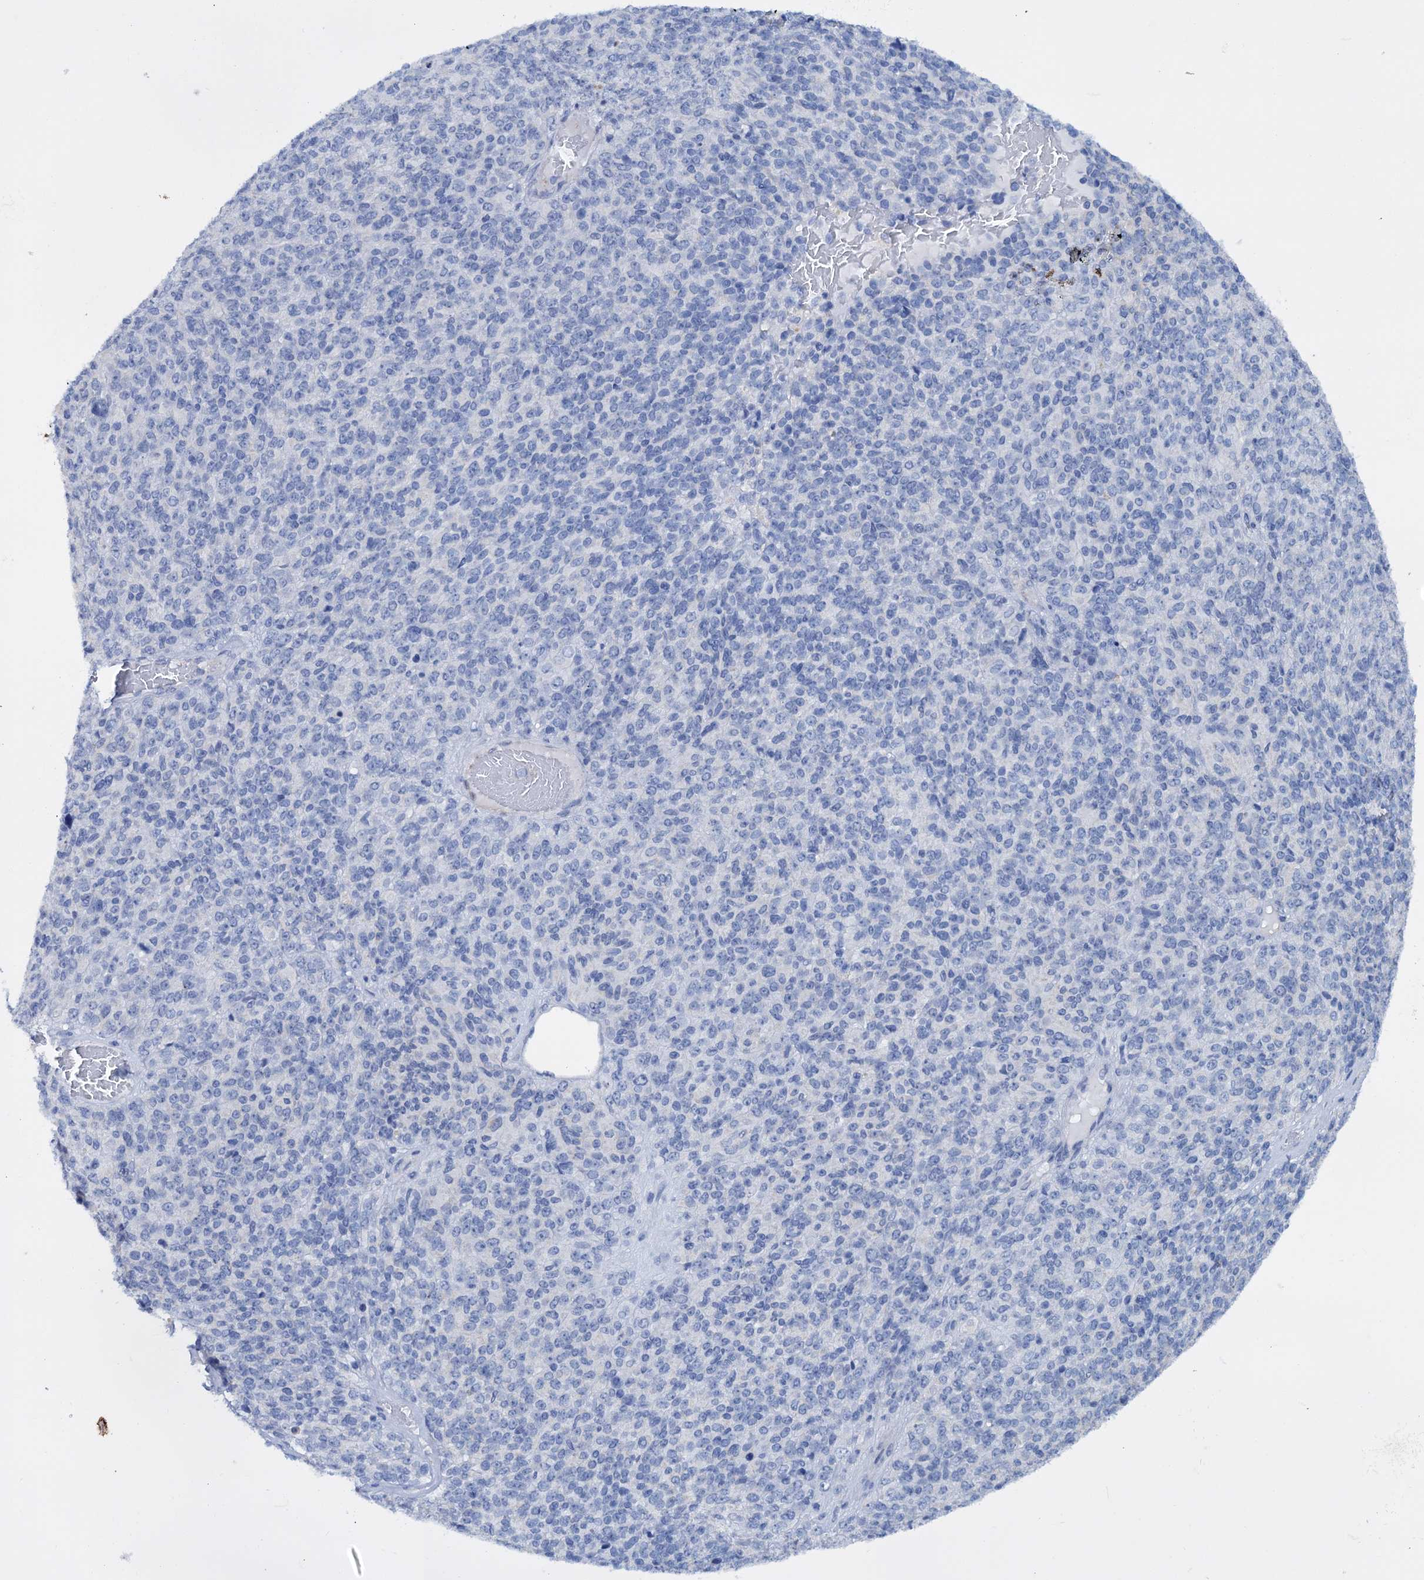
{"staining": {"intensity": "negative", "quantity": "none", "location": "none"}, "tissue": "melanoma", "cell_type": "Tumor cells", "image_type": "cancer", "snomed": [{"axis": "morphology", "description": "Malignant melanoma, Metastatic site"}, {"axis": "topography", "description": "Brain"}], "caption": "High magnification brightfield microscopy of melanoma stained with DAB (3,3'-diaminobenzidine) (brown) and counterstained with hematoxylin (blue): tumor cells show no significant staining.", "gene": "FAAP20", "patient": {"sex": "female", "age": 56}}